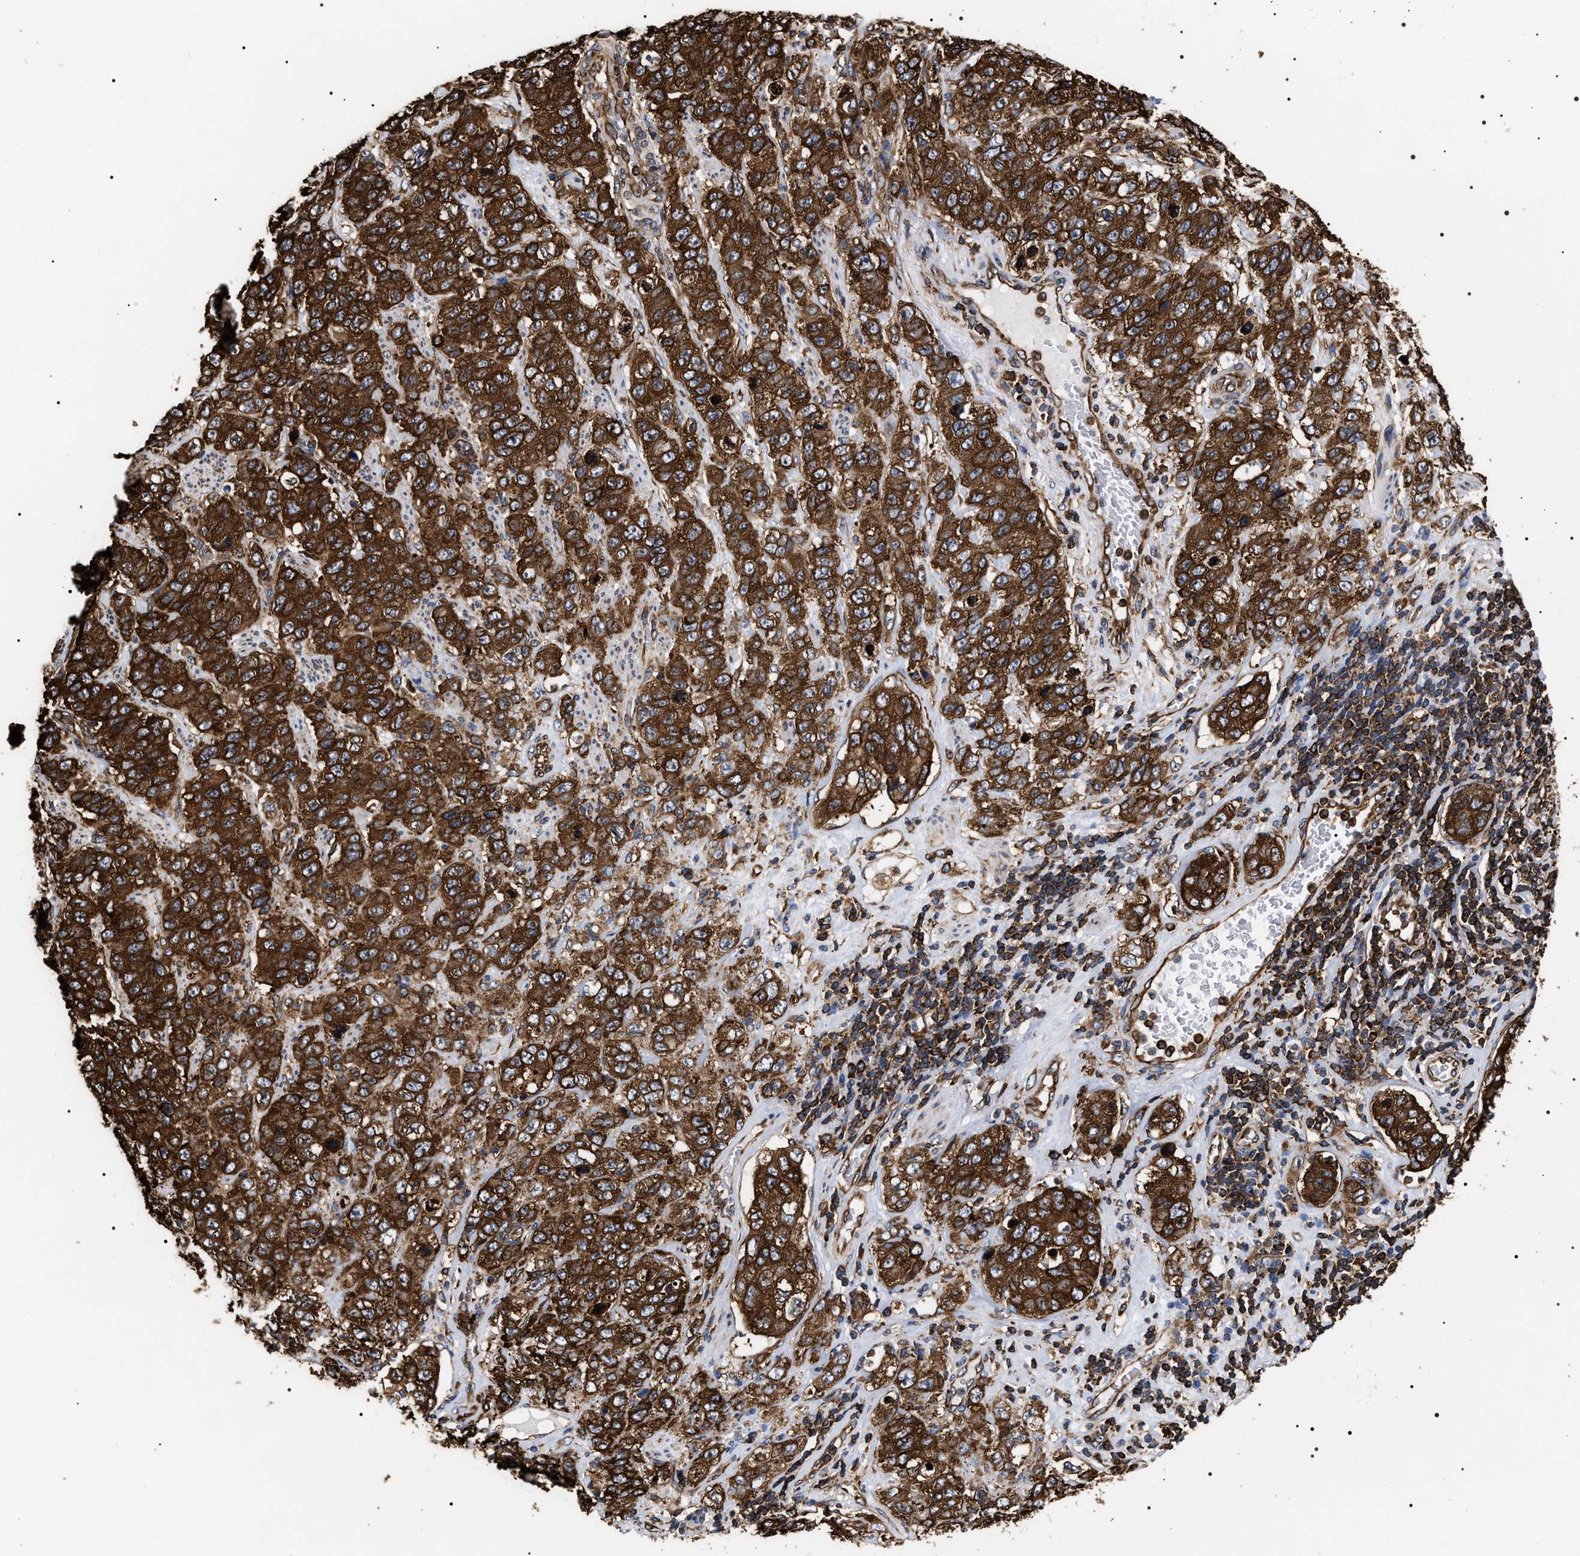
{"staining": {"intensity": "strong", "quantity": ">75%", "location": "cytoplasmic/membranous"}, "tissue": "stomach cancer", "cell_type": "Tumor cells", "image_type": "cancer", "snomed": [{"axis": "morphology", "description": "Adenocarcinoma, NOS"}, {"axis": "topography", "description": "Stomach"}], "caption": "Stomach cancer (adenocarcinoma) stained with a brown dye demonstrates strong cytoplasmic/membranous positive expression in about >75% of tumor cells.", "gene": "SERBP1", "patient": {"sex": "male", "age": 48}}